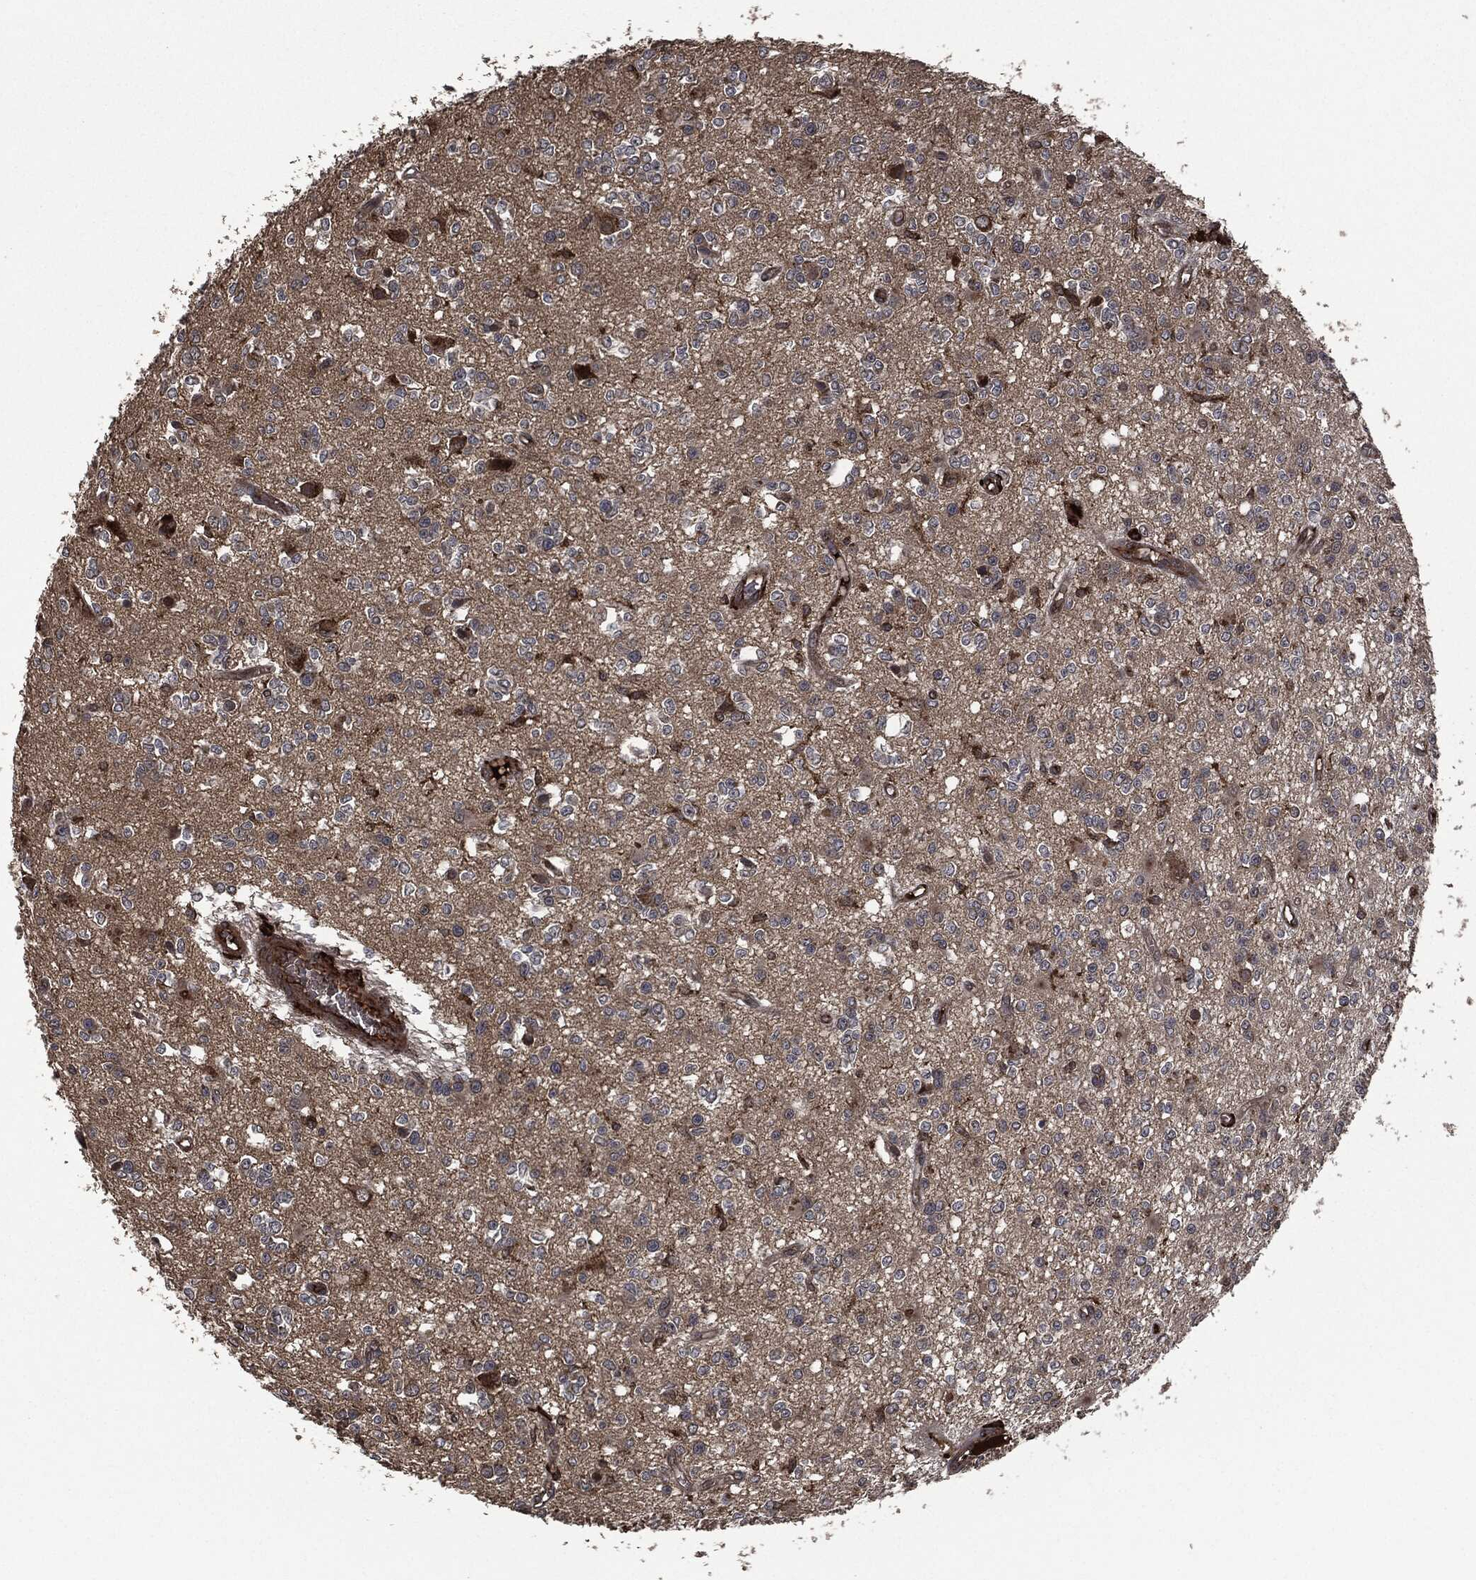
{"staining": {"intensity": "negative", "quantity": "none", "location": "none"}, "tissue": "glioma", "cell_type": "Tumor cells", "image_type": "cancer", "snomed": [{"axis": "morphology", "description": "Glioma, malignant, Low grade"}, {"axis": "topography", "description": "Brain"}], "caption": "IHC of human glioma displays no expression in tumor cells.", "gene": "CRABP2", "patient": {"sex": "female", "age": 45}}